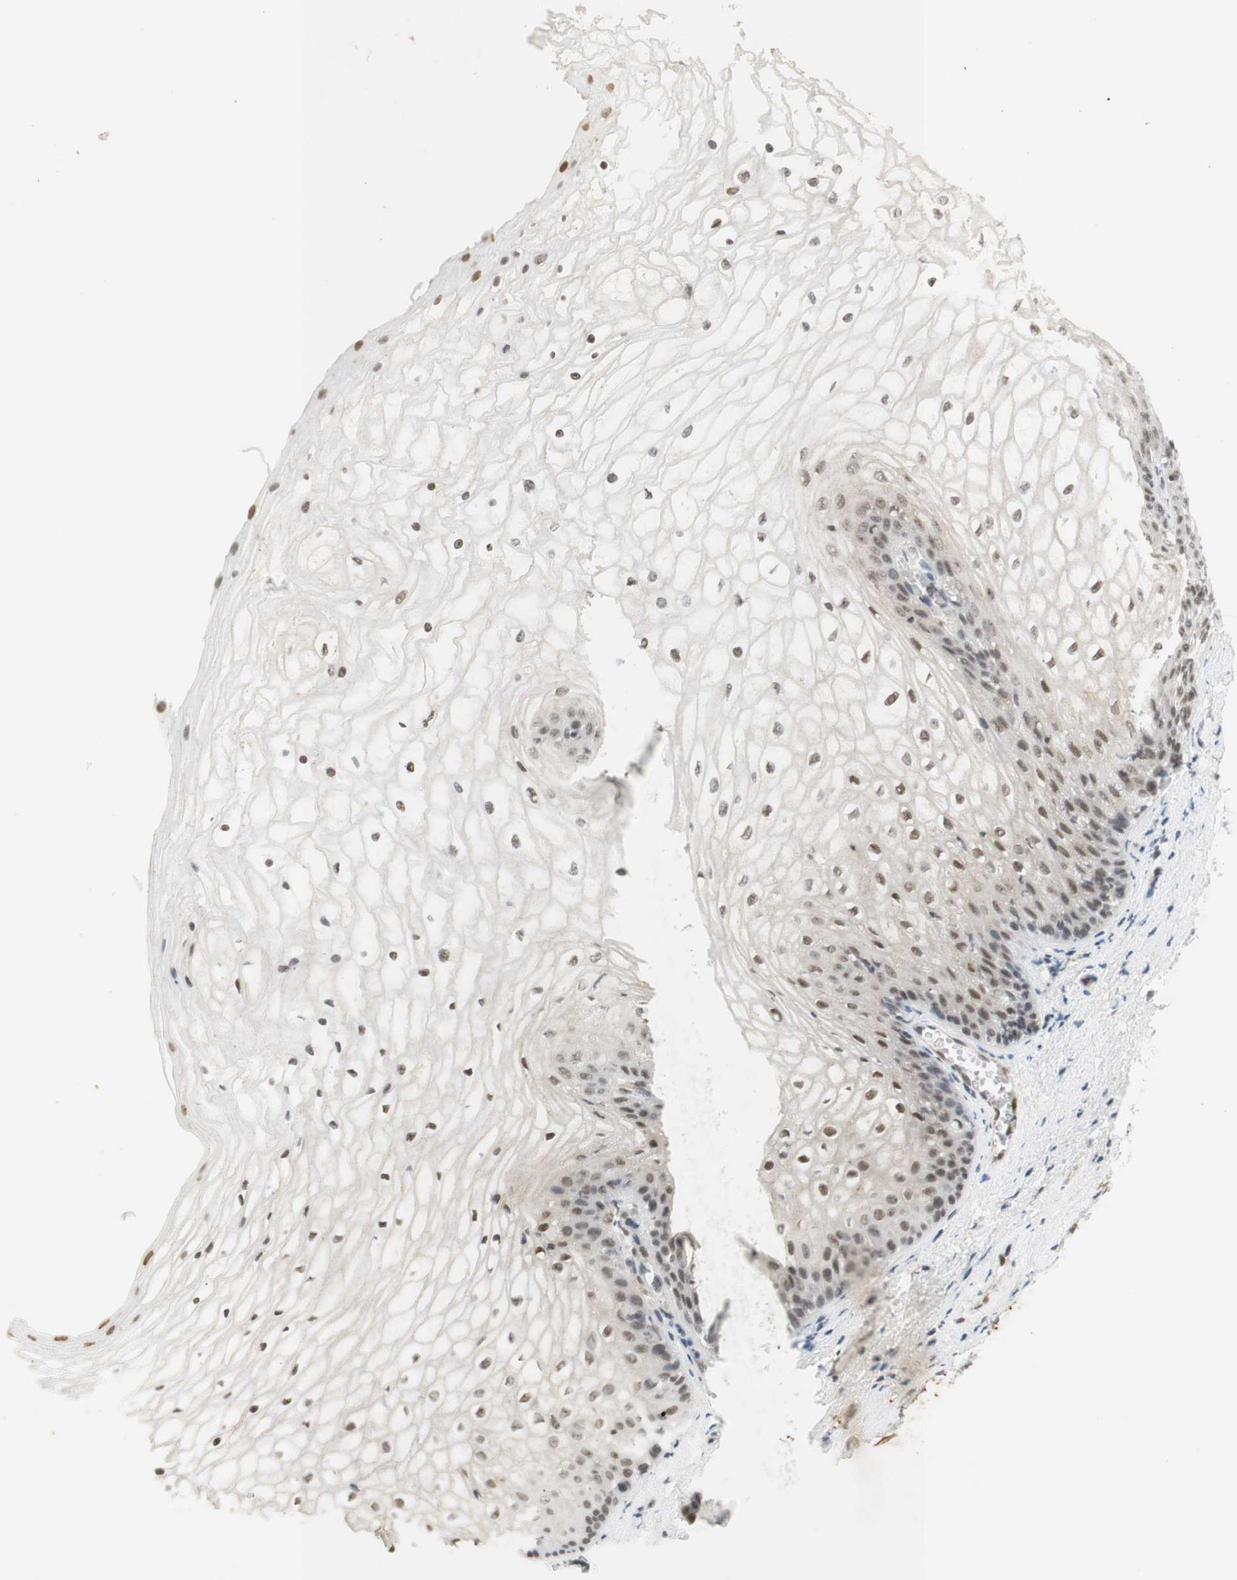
{"staining": {"intensity": "moderate", "quantity": ">75%", "location": "nuclear"}, "tissue": "vagina", "cell_type": "Squamous epithelial cells", "image_type": "normal", "snomed": [{"axis": "morphology", "description": "Normal tissue, NOS"}, {"axis": "topography", "description": "Vagina"}], "caption": "Immunohistochemistry (IHC) histopathology image of normal vagina: human vagina stained using immunohistochemistry exhibits medium levels of moderate protein expression localized specifically in the nuclear of squamous epithelial cells, appearing as a nuclear brown color.", "gene": "IRF1", "patient": {"sex": "female", "age": 34}}